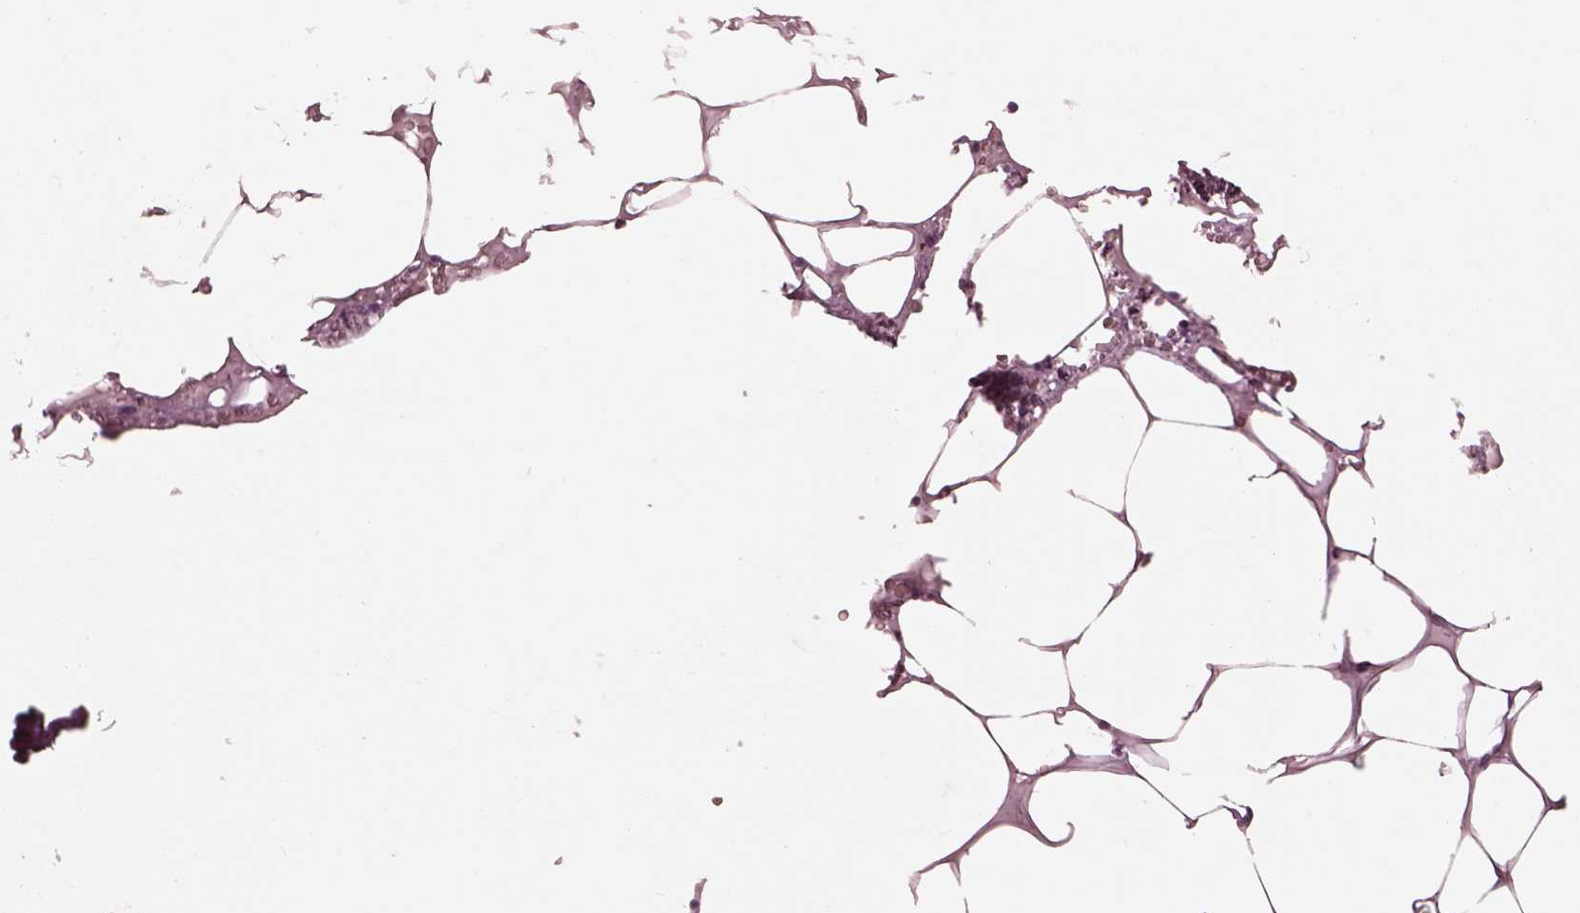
{"staining": {"intensity": "negative", "quantity": "none", "location": "none"}, "tissue": "bone marrow", "cell_type": "Hematopoietic cells", "image_type": "normal", "snomed": [{"axis": "morphology", "description": "Normal tissue, NOS"}, {"axis": "topography", "description": "Bone marrow"}], "caption": "Immunohistochemical staining of unremarkable bone marrow shows no significant positivity in hematopoietic cells.", "gene": "KRTAP24", "patient": {"sex": "male", "age": 54}}